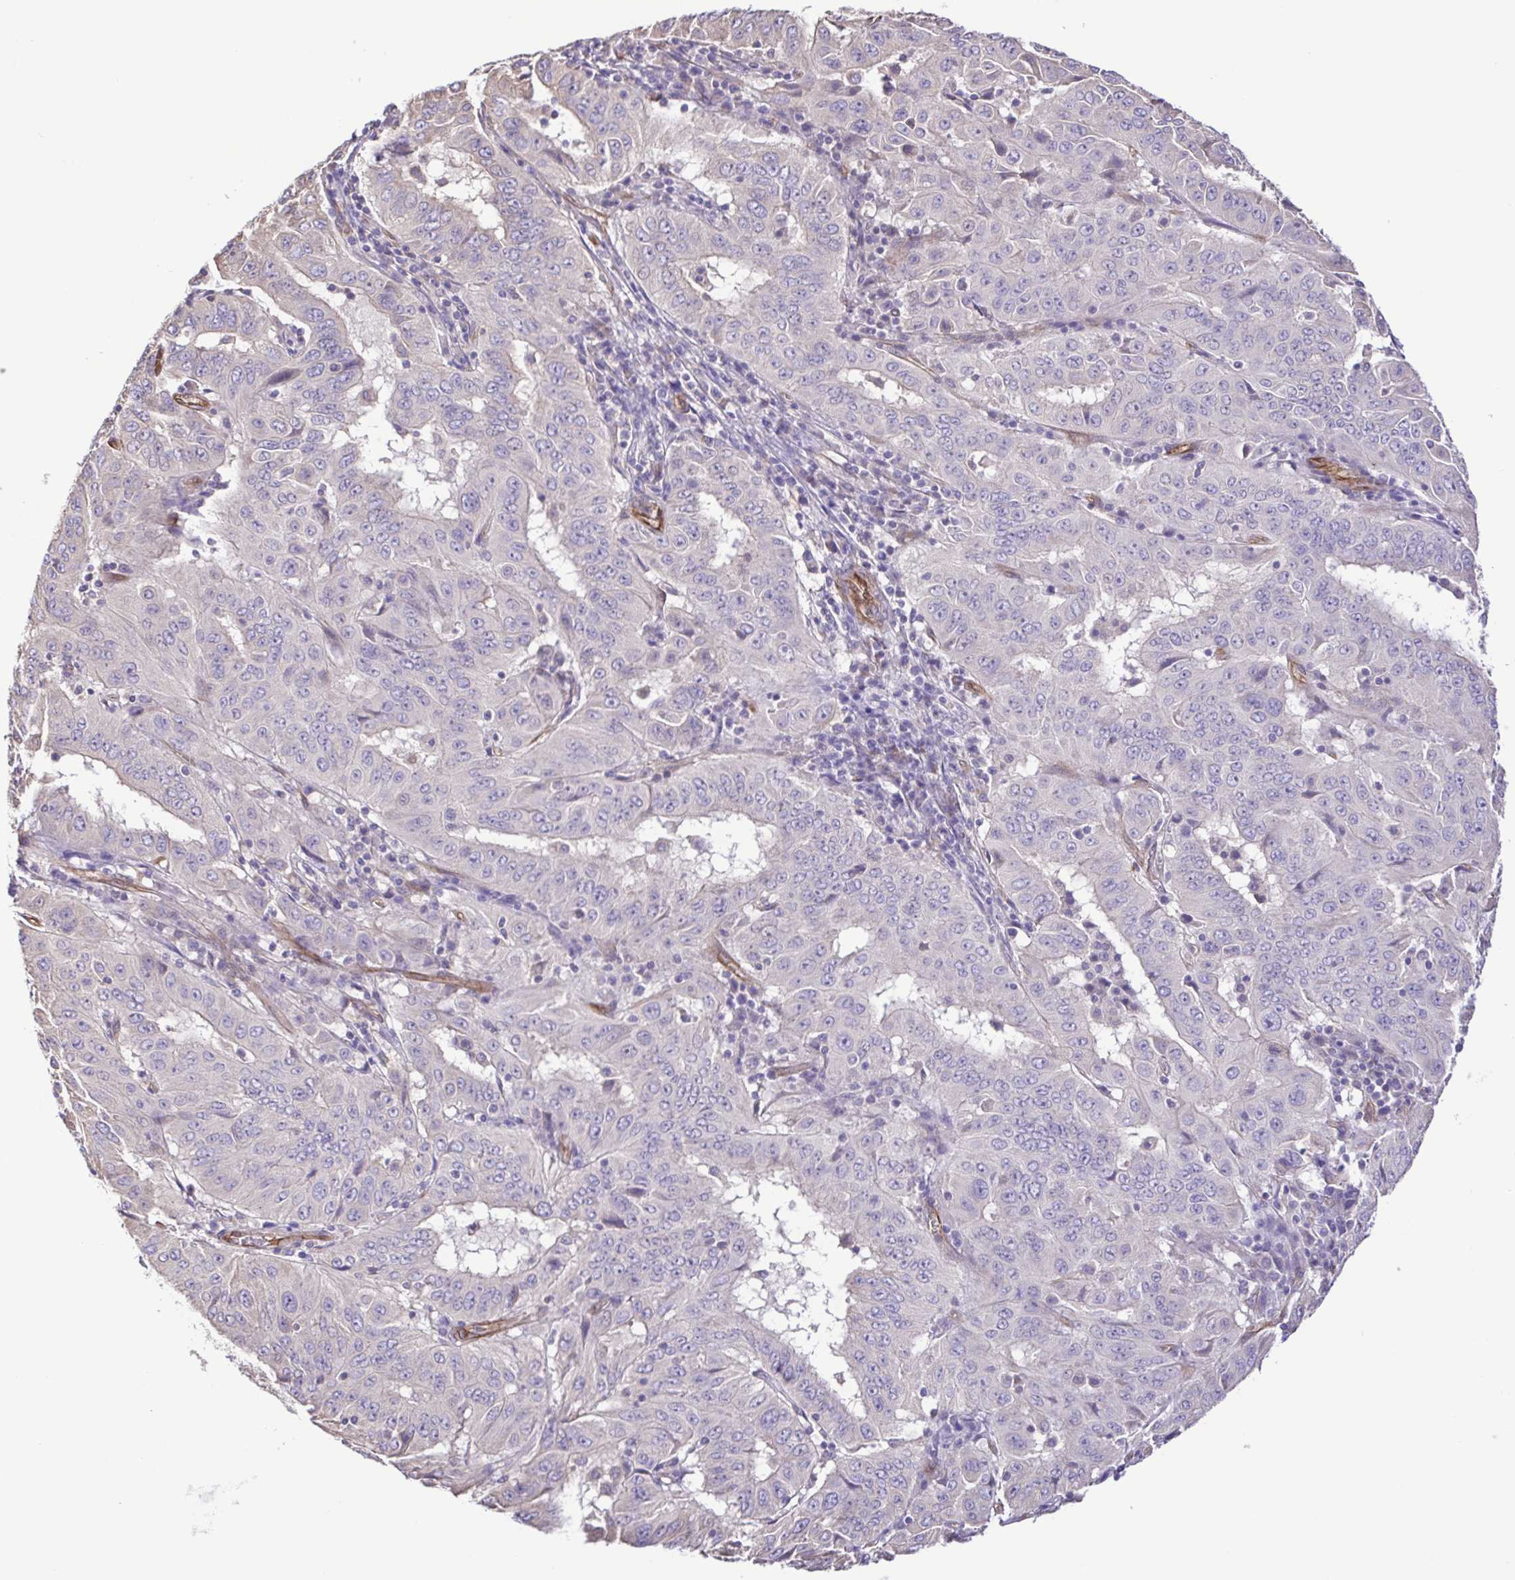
{"staining": {"intensity": "negative", "quantity": "none", "location": "none"}, "tissue": "pancreatic cancer", "cell_type": "Tumor cells", "image_type": "cancer", "snomed": [{"axis": "morphology", "description": "Adenocarcinoma, NOS"}, {"axis": "topography", "description": "Pancreas"}], "caption": "This is a micrograph of immunohistochemistry (IHC) staining of pancreatic cancer (adenocarcinoma), which shows no staining in tumor cells.", "gene": "FLT1", "patient": {"sex": "male", "age": 63}}